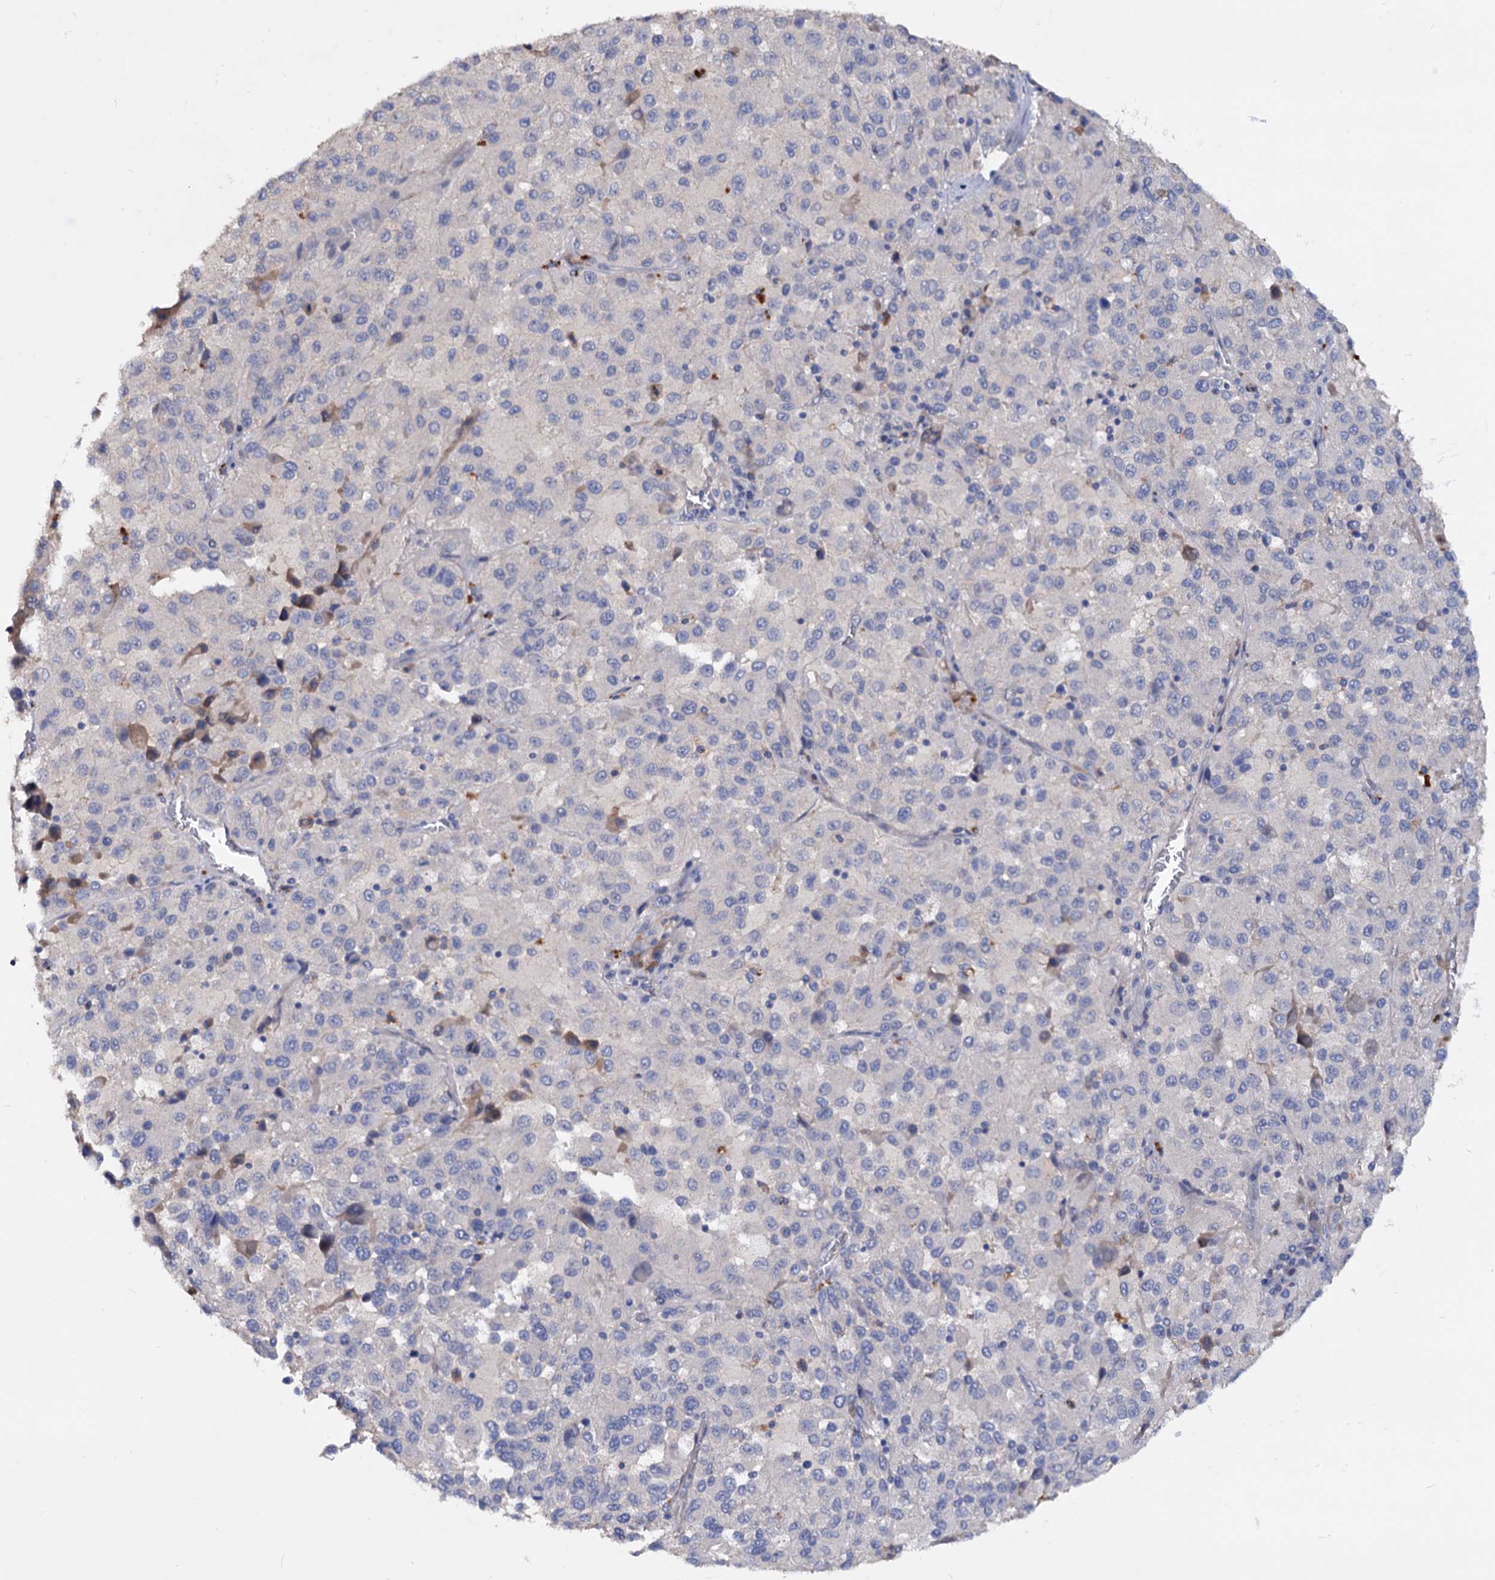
{"staining": {"intensity": "negative", "quantity": "none", "location": "none"}, "tissue": "melanoma", "cell_type": "Tumor cells", "image_type": "cancer", "snomed": [{"axis": "morphology", "description": "Malignant melanoma, Metastatic site"}, {"axis": "topography", "description": "Lung"}], "caption": "Immunohistochemical staining of human malignant melanoma (metastatic site) demonstrates no significant staining in tumor cells. Nuclei are stained in blue.", "gene": "NPAS4", "patient": {"sex": "male", "age": 64}}